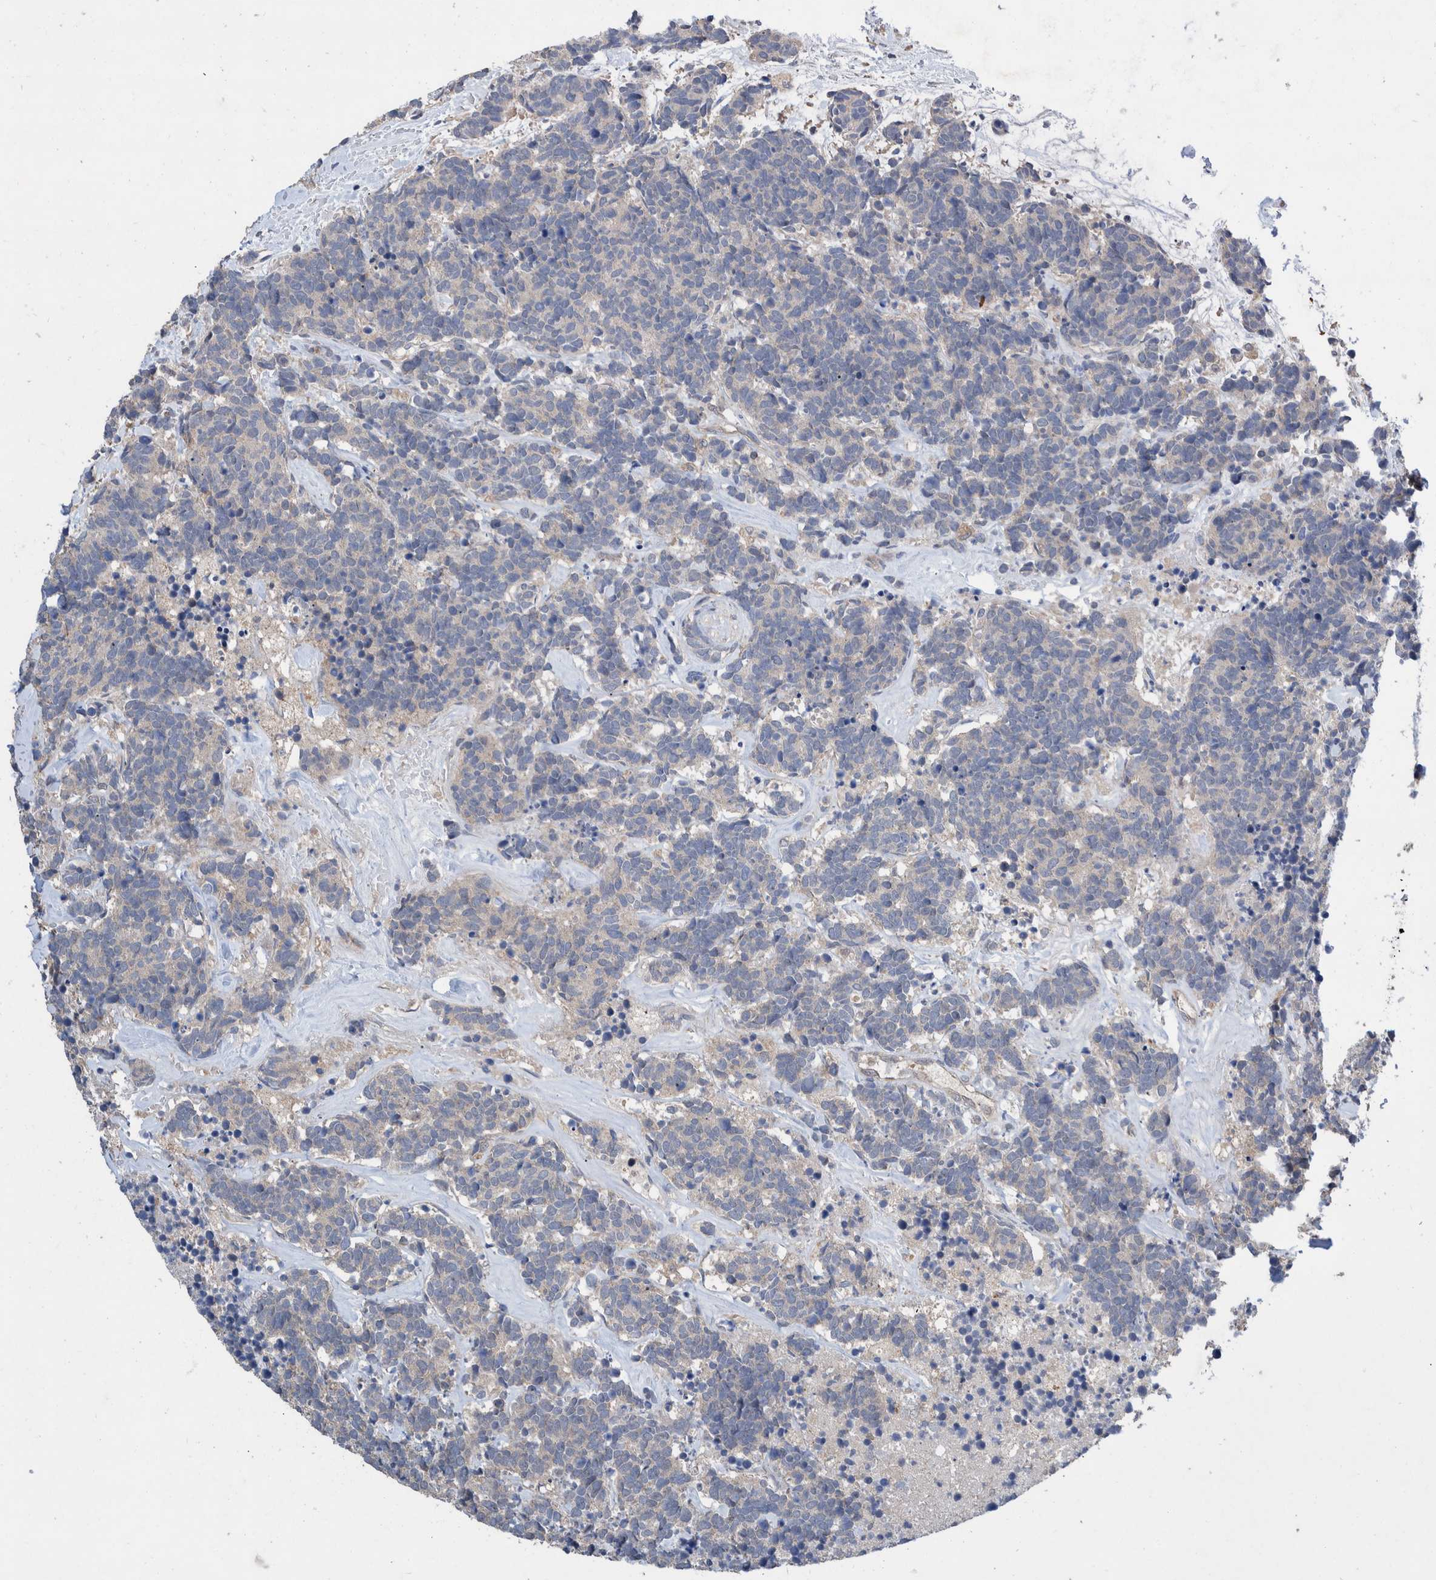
{"staining": {"intensity": "negative", "quantity": "none", "location": "none"}, "tissue": "carcinoid", "cell_type": "Tumor cells", "image_type": "cancer", "snomed": [{"axis": "morphology", "description": "Carcinoma, NOS"}, {"axis": "morphology", "description": "Carcinoid, malignant, NOS"}, {"axis": "topography", "description": "Urinary bladder"}], "caption": "High power microscopy micrograph of an immunohistochemistry photomicrograph of carcinoid (malignant), revealing no significant positivity in tumor cells. The staining is performed using DAB brown chromogen with nuclei counter-stained in using hematoxylin.", "gene": "PLPBP", "patient": {"sex": "male", "age": 57}}